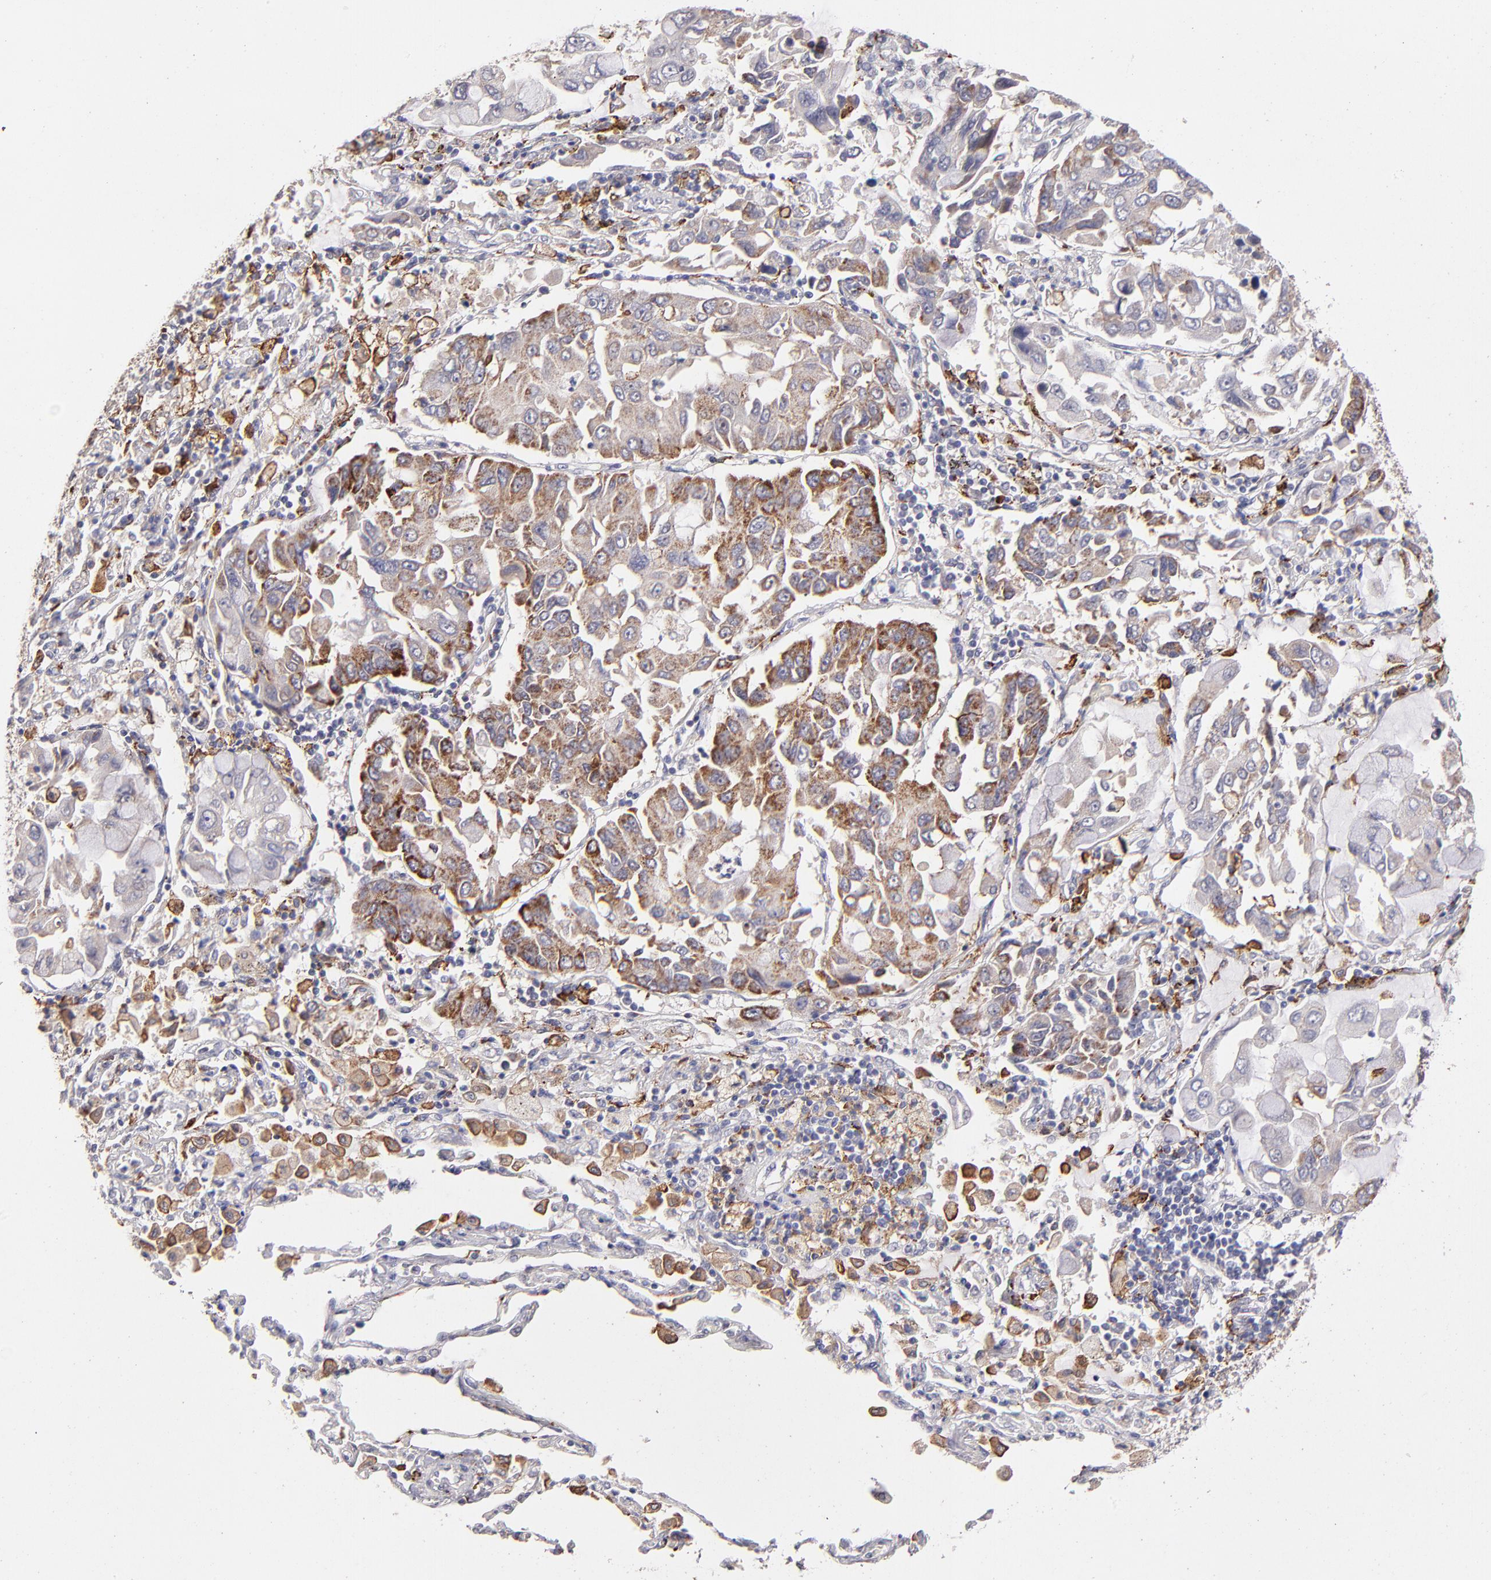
{"staining": {"intensity": "strong", "quantity": "25%-75%", "location": "cytoplasmic/membranous"}, "tissue": "lung cancer", "cell_type": "Tumor cells", "image_type": "cancer", "snomed": [{"axis": "morphology", "description": "Adenocarcinoma, NOS"}, {"axis": "topography", "description": "Lung"}], "caption": "Immunohistochemistry (IHC) photomicrograph of neoplastic tissue: human lung adenocarcinoma stained using IHC demonstrates high levels of strong protein expression localized specifically in the cytoplasmic/membranous of tumor cells, appearing as a cytoplasmic/membranous brown color.", "gene": "GLDC", "patient": {"sex": "male", "age": 64}}